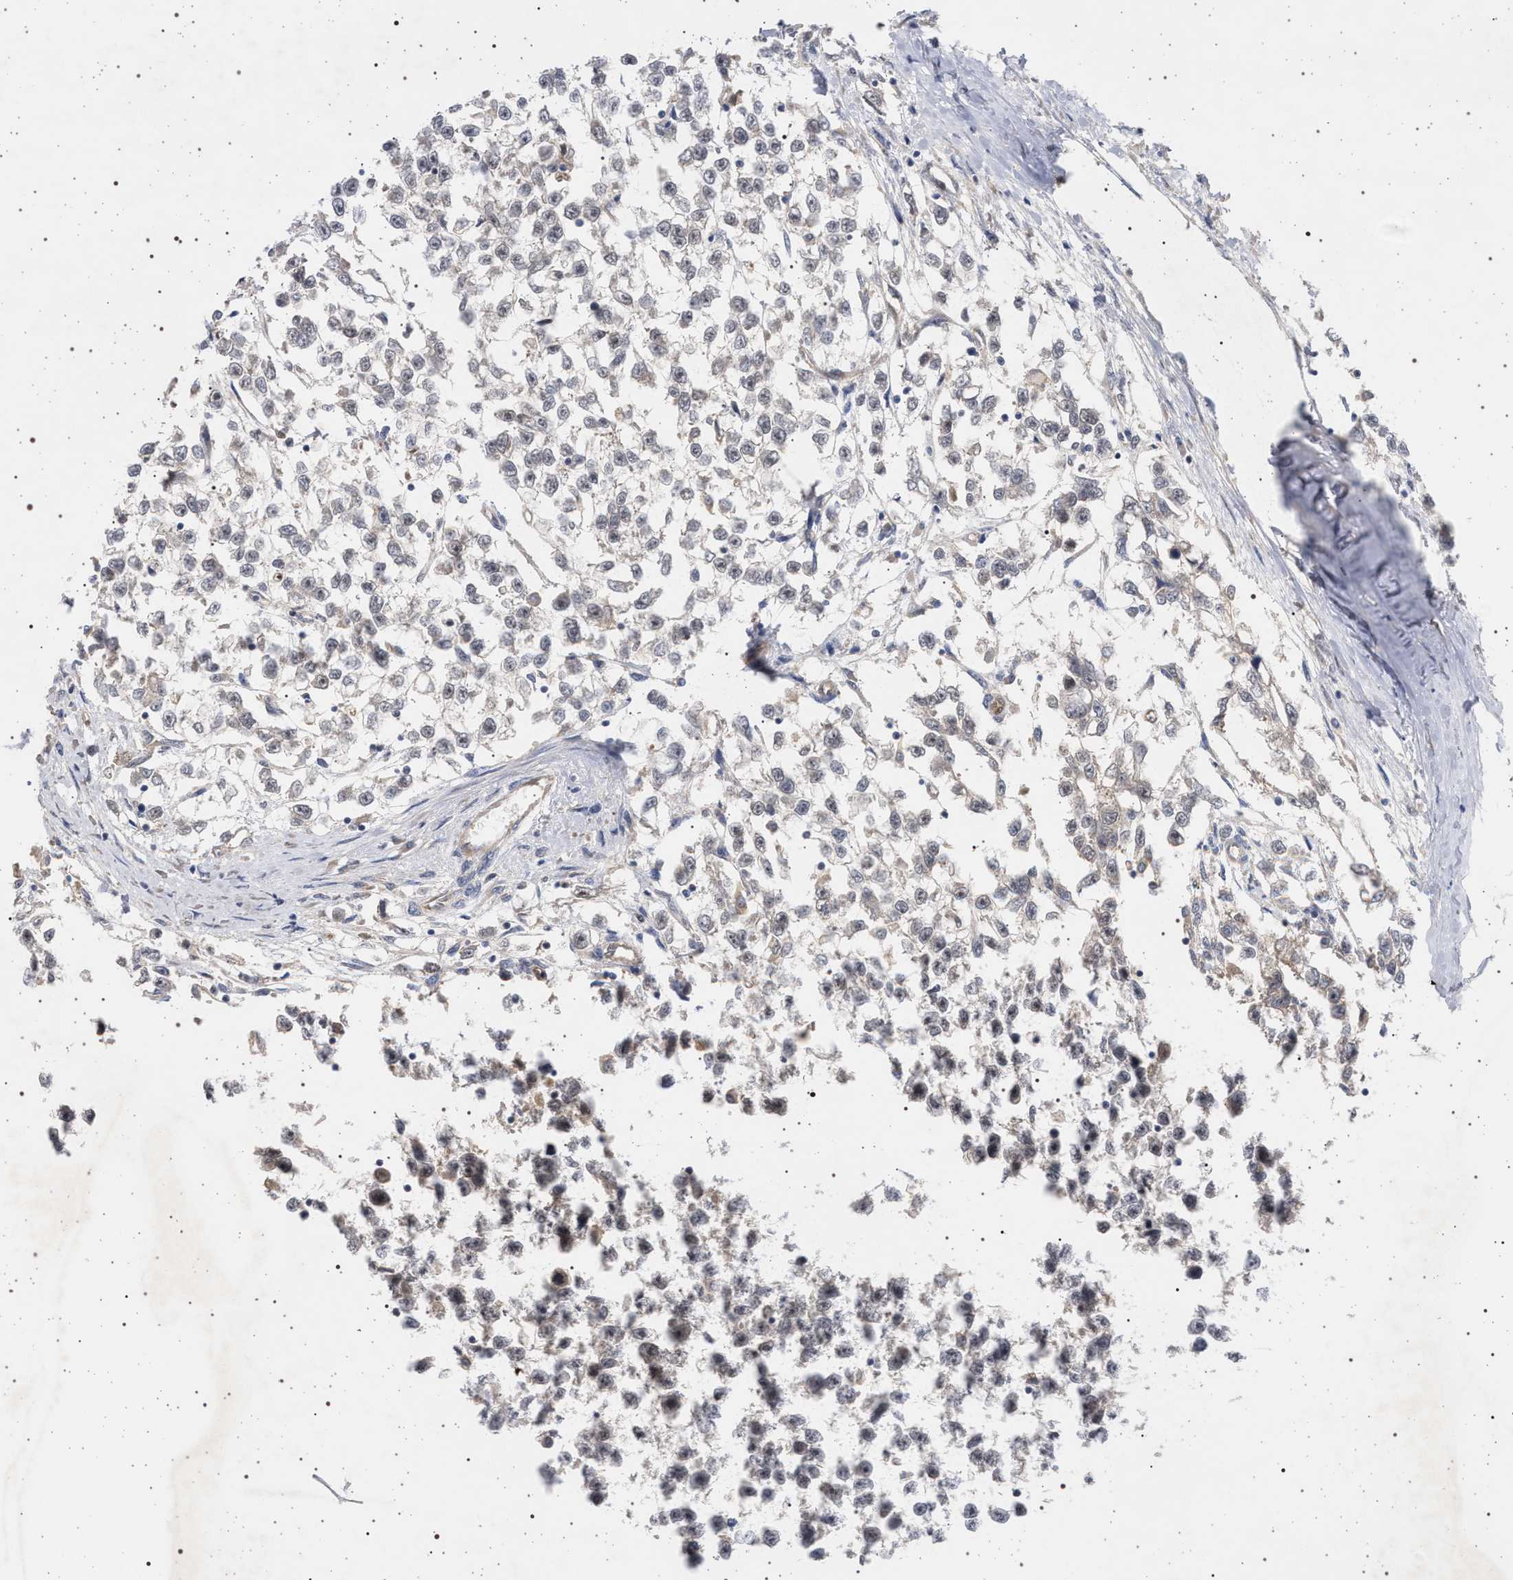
{"staining": {"intensity": "weak", "quantity": "25%-75%", "location": "nuclear"}, "tissue": "testis cancer", "cell_type": "Tumor cells", "image_type": "cancer", "snomed": [{"axis": "morphology", "description": "Seminoma, NOS"}, {"axis": "morphology", "description": "Carcinoma, Embryonal, NOS"}, {"axis": "topography", "description": "Testis"}], "caption": "Immunohistochemical staining of seminoma (testis) displays low levels of weak nuclear protein staining in about 25%-75% of tumor cells.", "gene": "RBM48", "patient": {"sex": "male", "age": 51}}